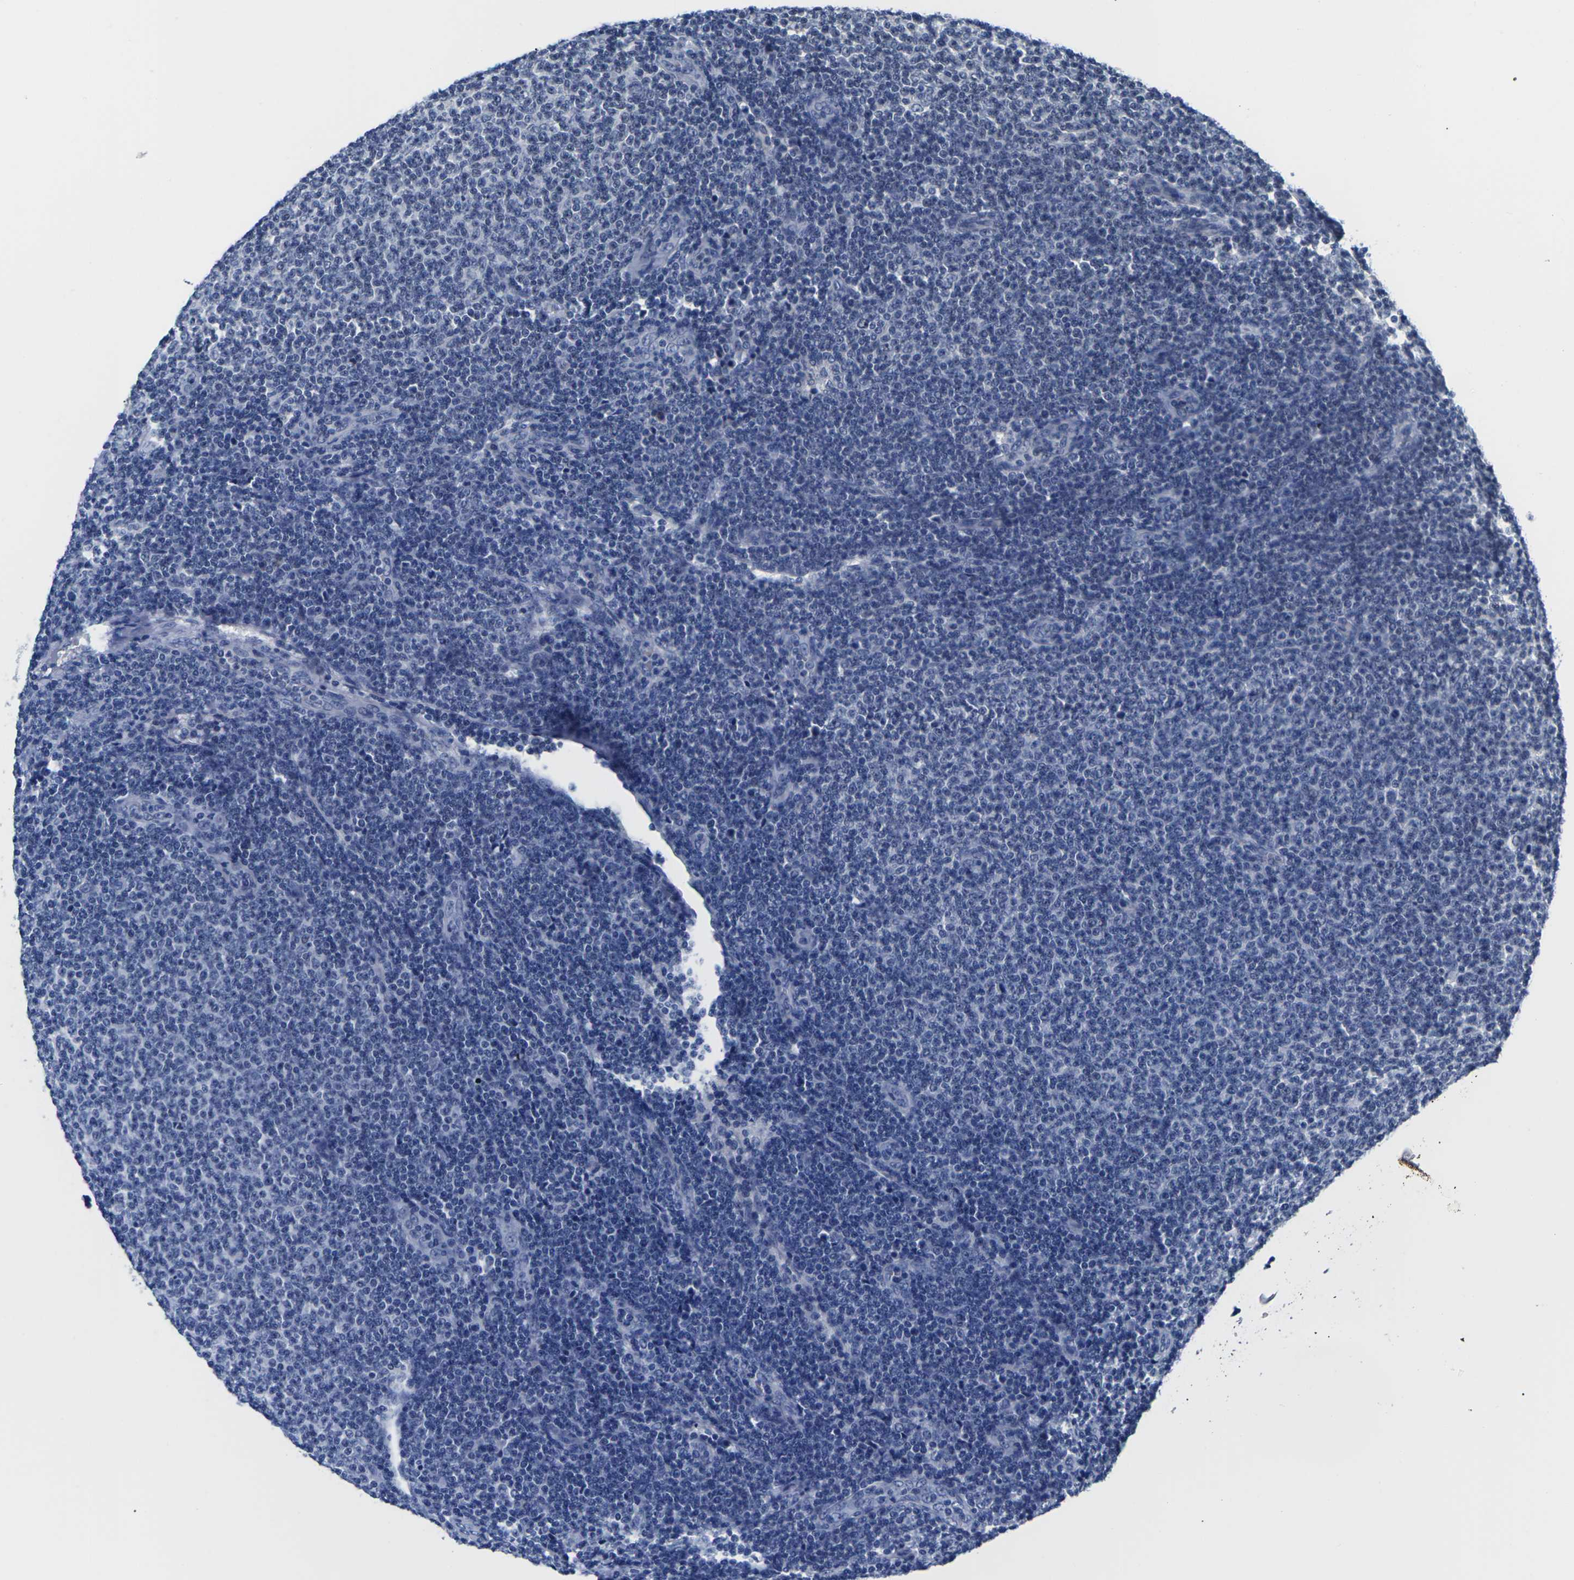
{"staining": {"intensity": "negative", "quantity": "none", "location": "none"}, "tissue": "lymphoma", "cell_type": "Tumor cells", "image_type": "cancer", "snomed": [{"axis": "morphology", "description": "Malignant lymphoma, non-Hodgkin's type, Low grade"}, {"axis": "topography", "description": "Lymph node"}], "caption": "High magnification brightfield microscopy of lymphoma stained with DAB (3,3'-diaminobenzidine) (brown) and counterstained with hematoxylin (blue): tumor cells show no significant staining. (IHC, brightfield microscopy, high magnification).", "gene": "ST6GAL2", "patient": {"sex": "male", "age": 66}}